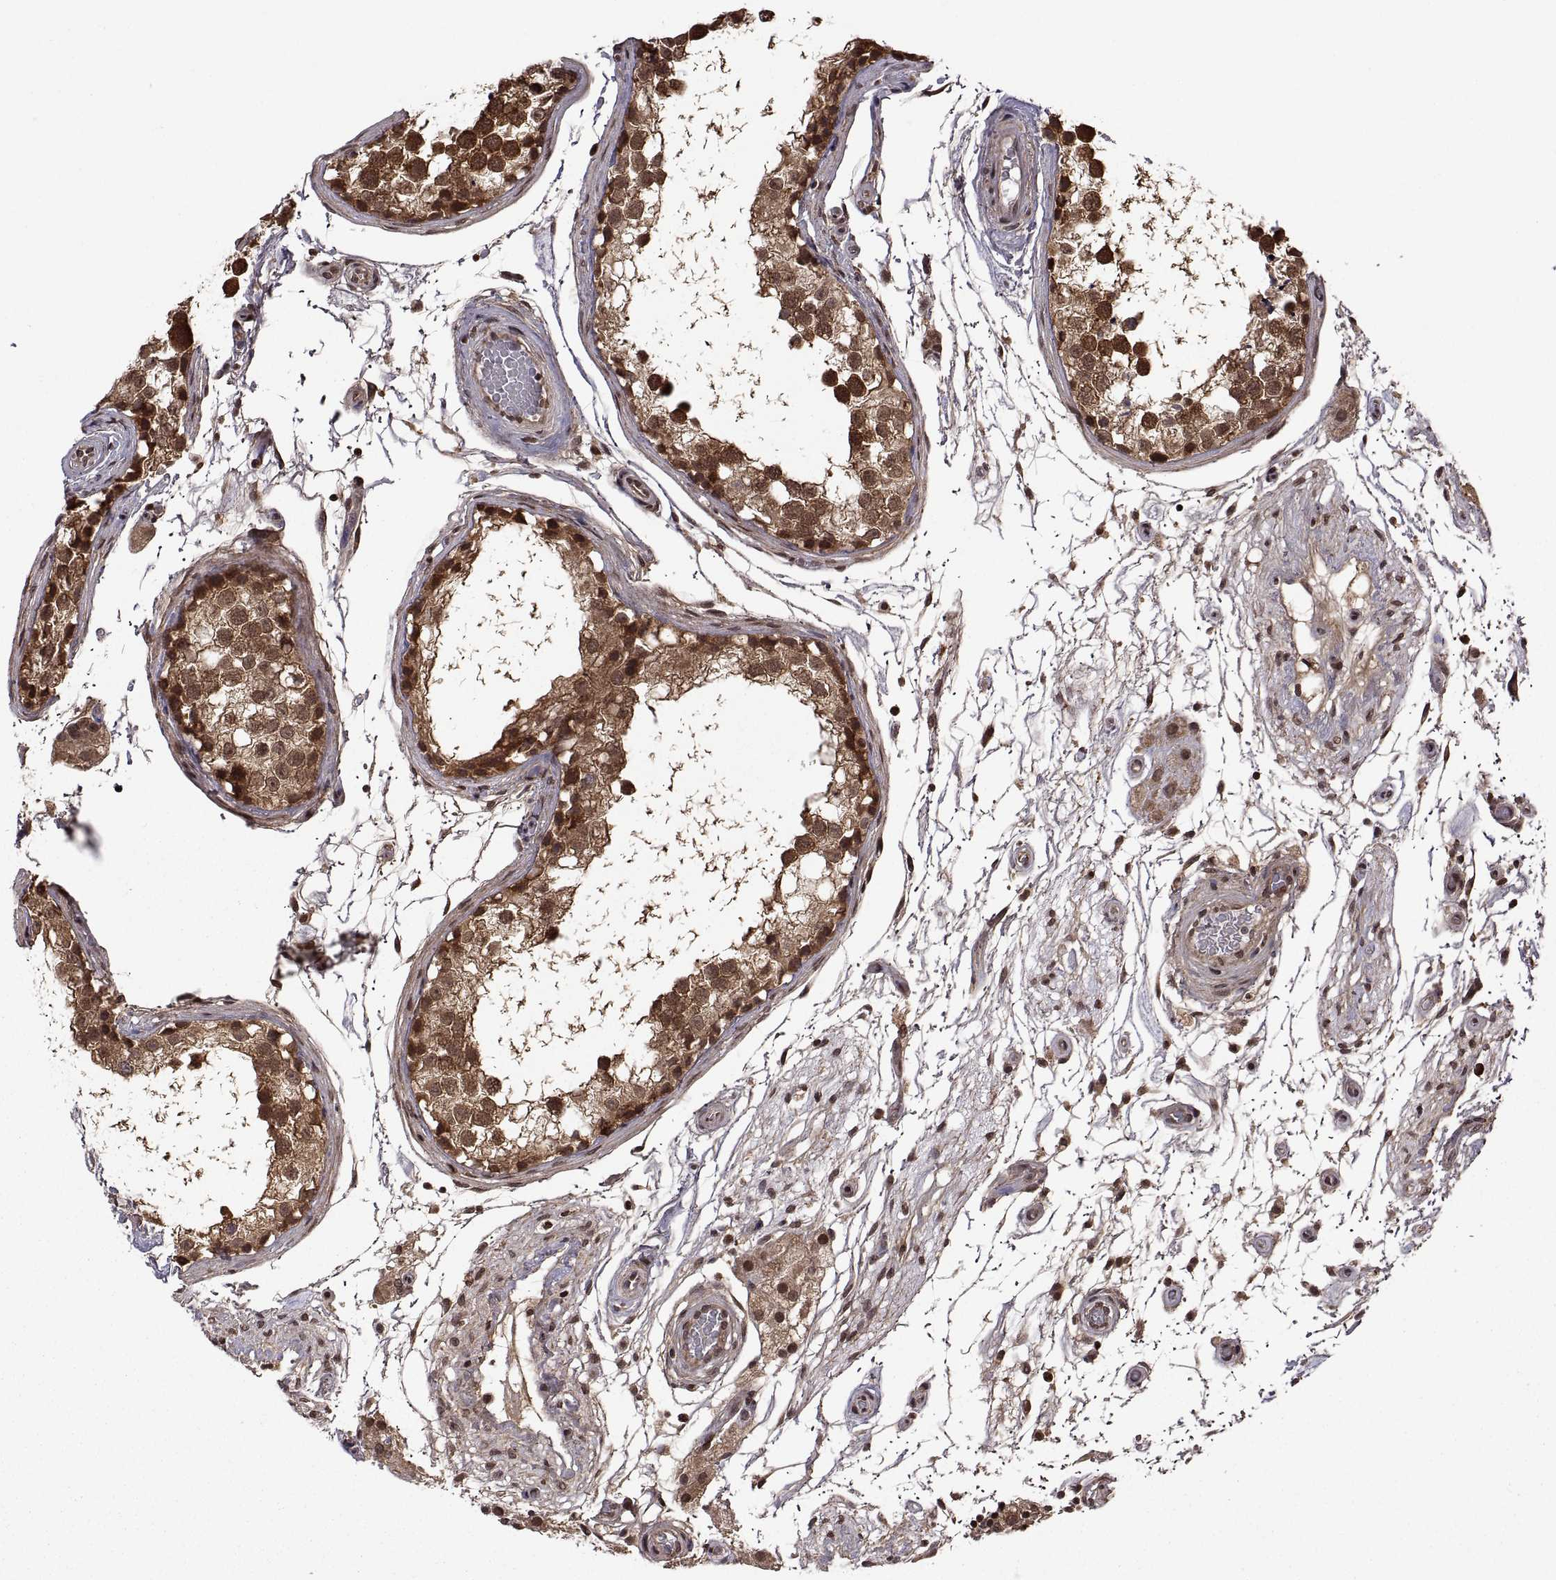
{"staining": {"intensity": "moderate", "quantity": ">75%", "location": "cytoplasmic/membranous,nuclear"}, "tissue": "testis", "cell_type": "Cells in seminiferous ducts", "image_type": "normal", "snomed": [{"axis": "morphology", "description": "Normal tissue, NOS"}, {"axis": "morphology", "description": "Seminoma, NOS"}, {"axis": "topography", "description": "Testis"}], "caption": "Immunohistochemistry staining of normal testis, which displays medium levels of moderate cytoplasmic/membranous,nuclear positivity in approximately >75% of cells in seminiferous ducts indicating moderate cytoplasmic/membranous,nuclear protein expression. The staining was performed using DAB (brown) for protein detection and nuclei were counterstained in hematoxylin (blue).", "gene": "ZNRF2", "patient": {"sex": "male", "age": 65}}